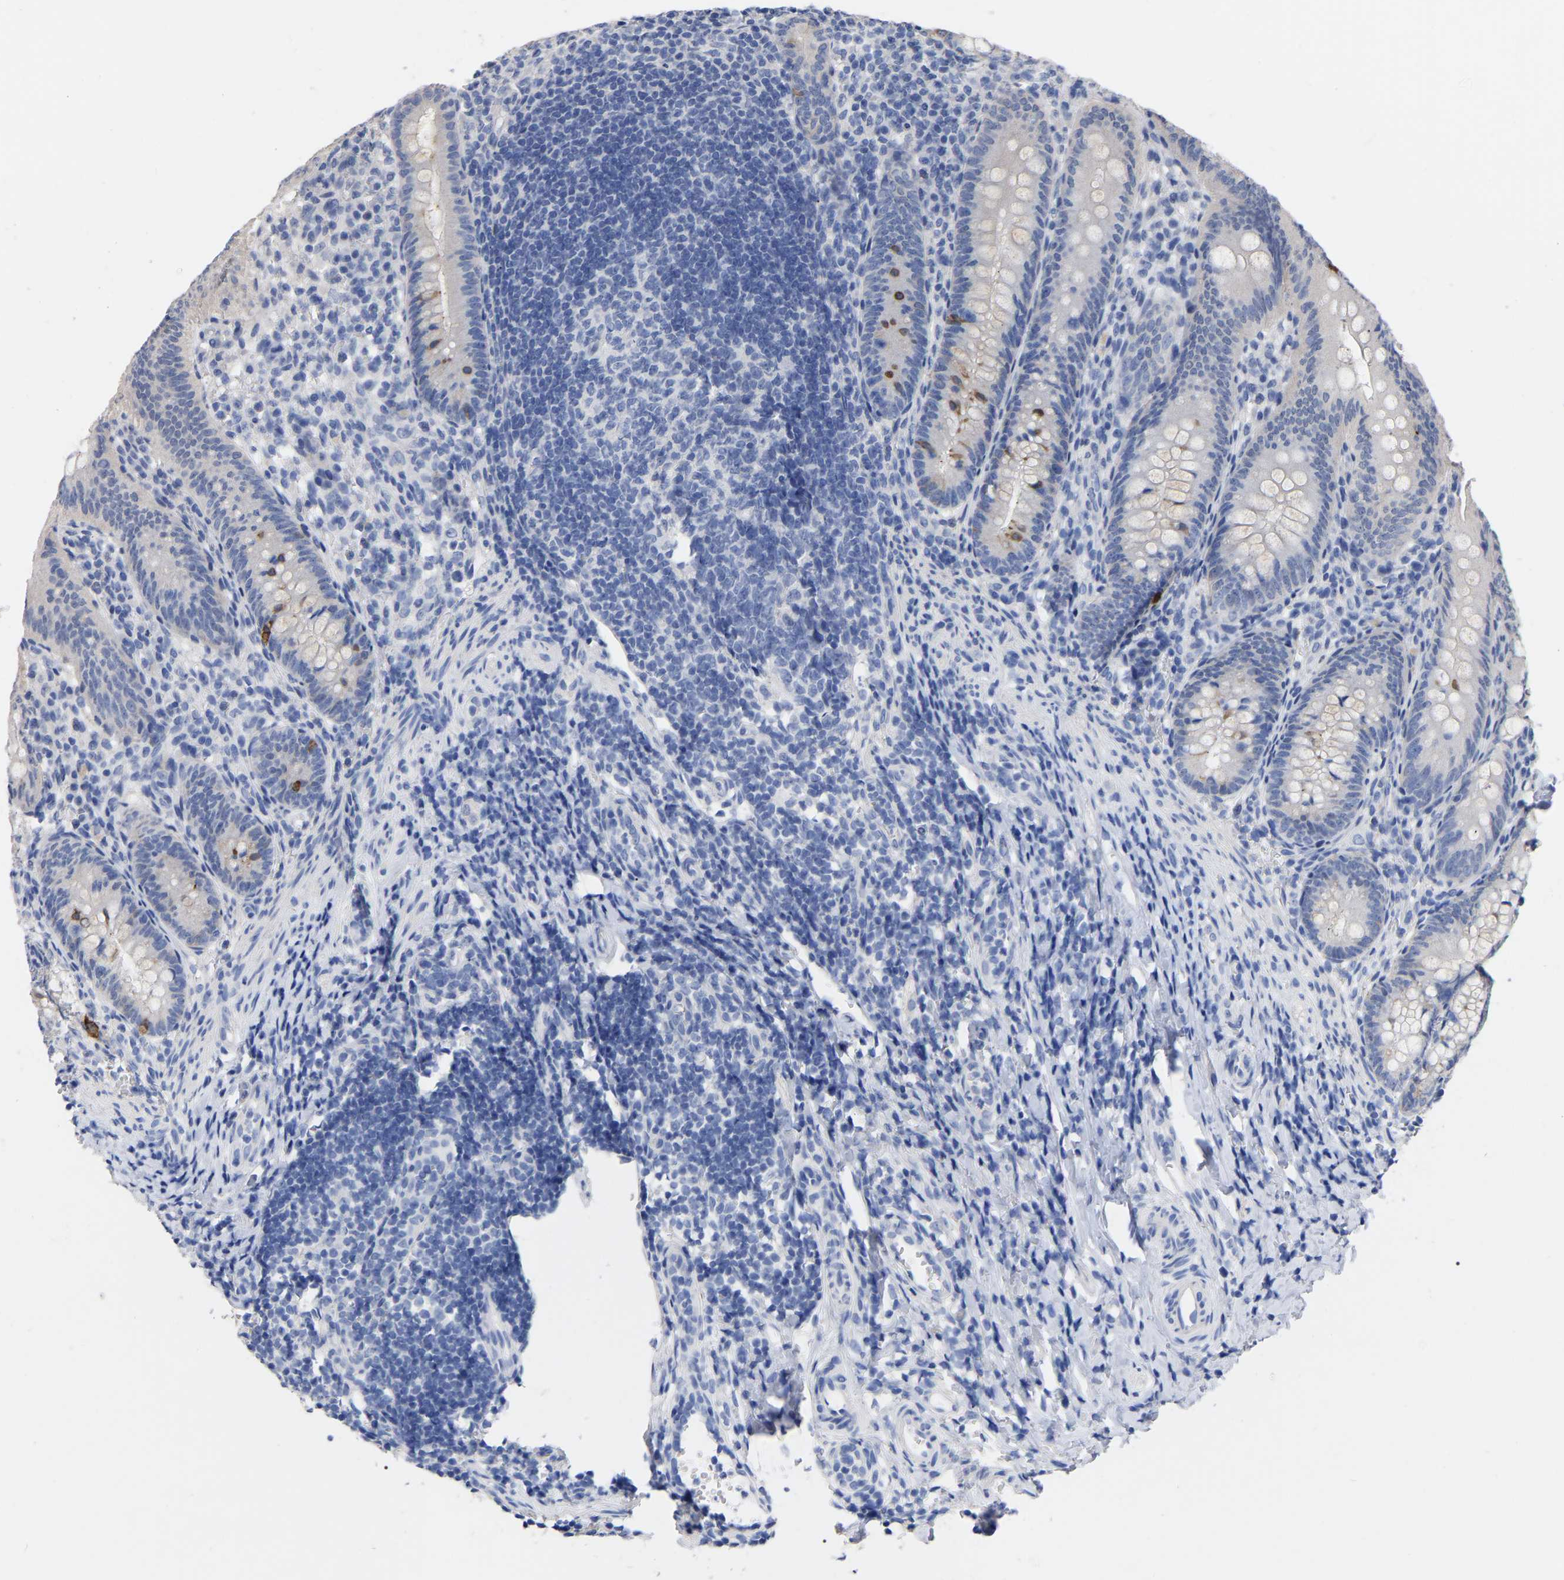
{"staining": {"intensity": "negative", "quantity": "none", "location": "none"}, "tissue": "appendix", "cell_type": "Glandular cells", "image_type": "normal", "snomed": [{"axis": "morphology", "description": "Normal tissue, NOS"}, {"axis": "topography", "description": "Appendix"}], "caption": "Glandular cells show no significant positivity in benign appendix.", "gene": "ANXA13", "patient": {"sex": "male", "age": 1}}